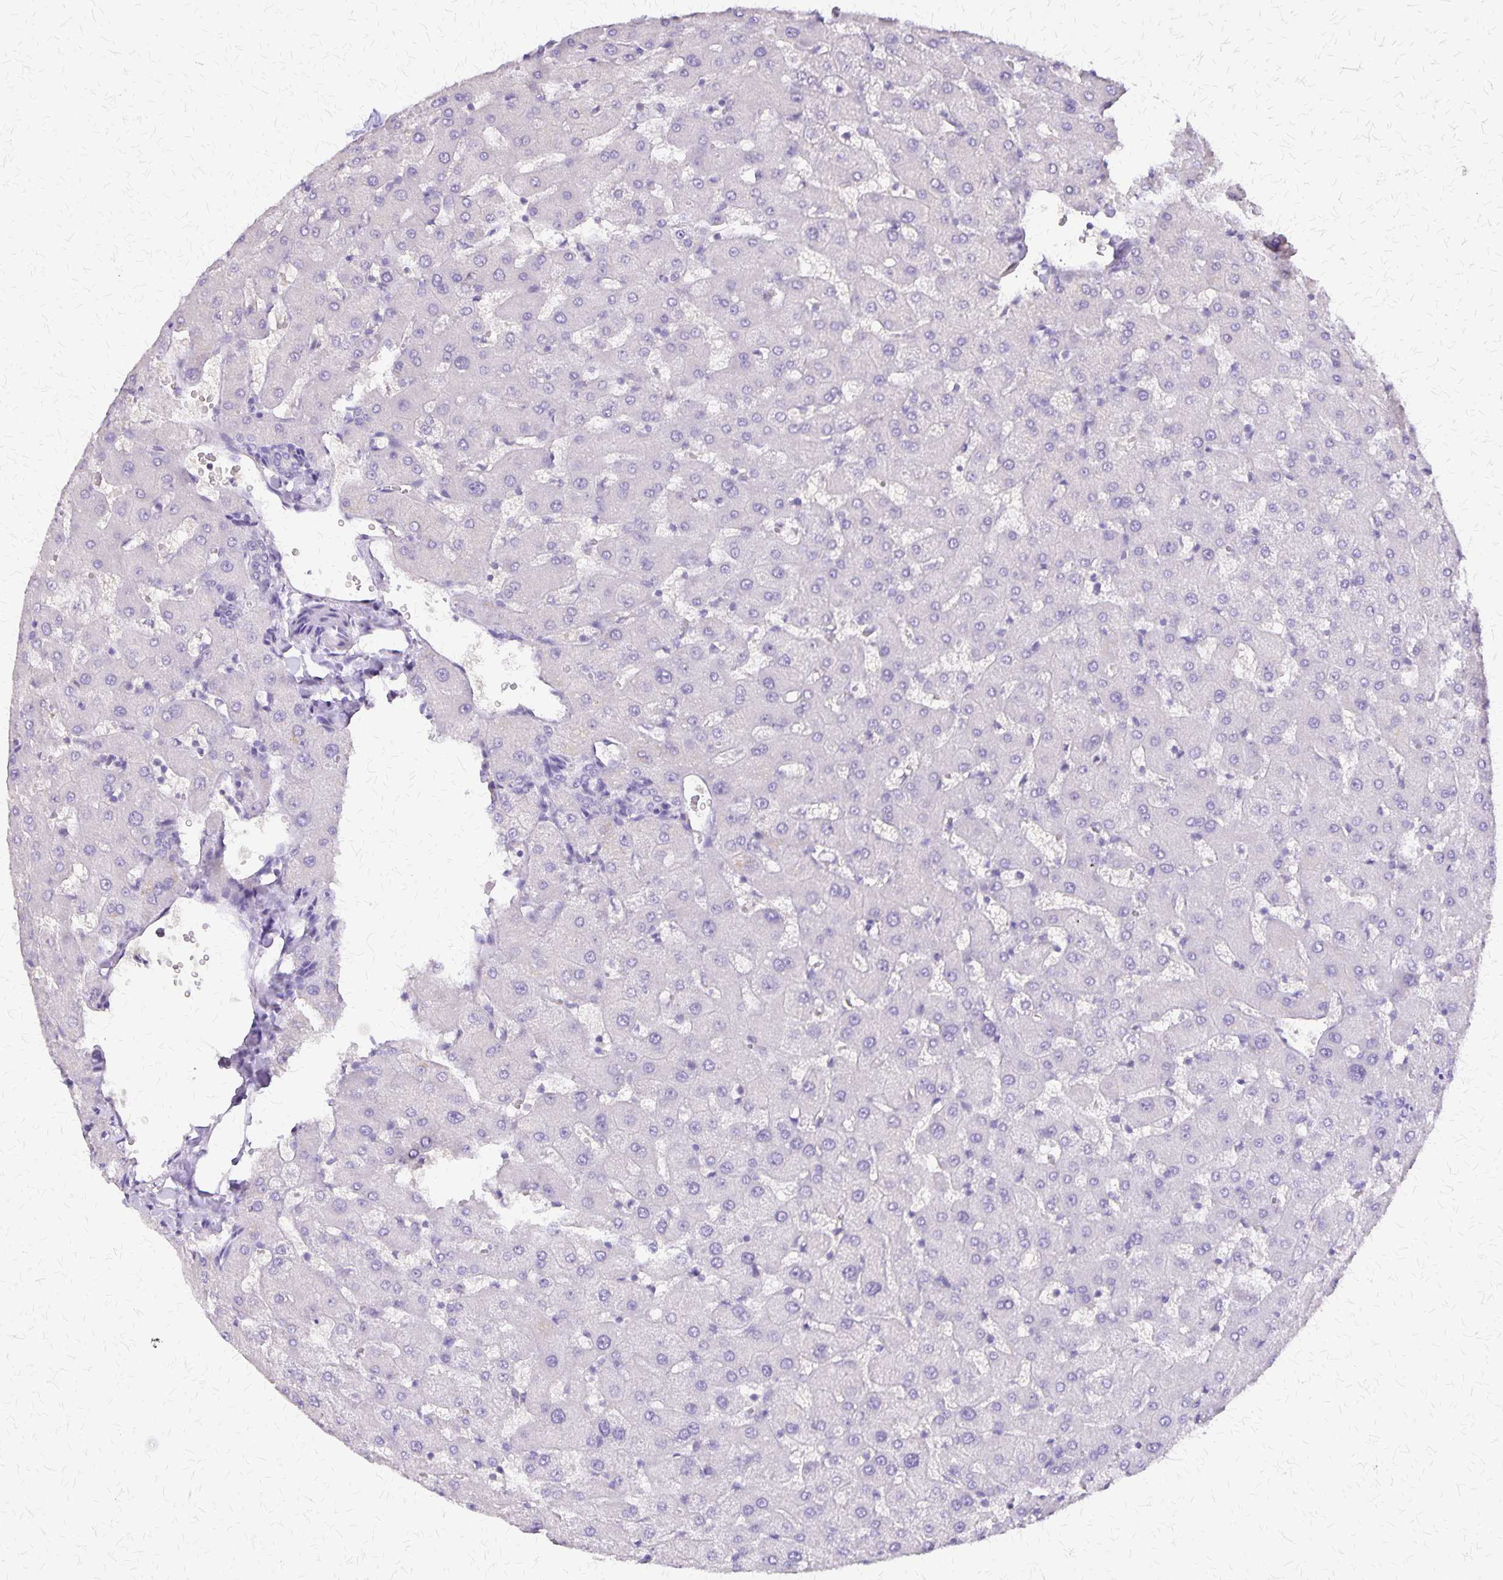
{"staining": {"intensity": "negative", "quantity": "none", "location": "none"}, "tissue": "liver", "cell_type": "Cholangiocytes", "image_type": "normal", "snomed": [{"axis": "morphology", "description": "Normal tissue, NOS"}, {"axis": "topography", "description": "Liver"}], "caption": "A micrograph of liver stained for a protein shows no brown staining in cholangiocytes. (DAB (3,3'-diaminobenzidine) IHC, high magnification).", "gene": "SI", "patient": {"sex": "female", "age": 63}}